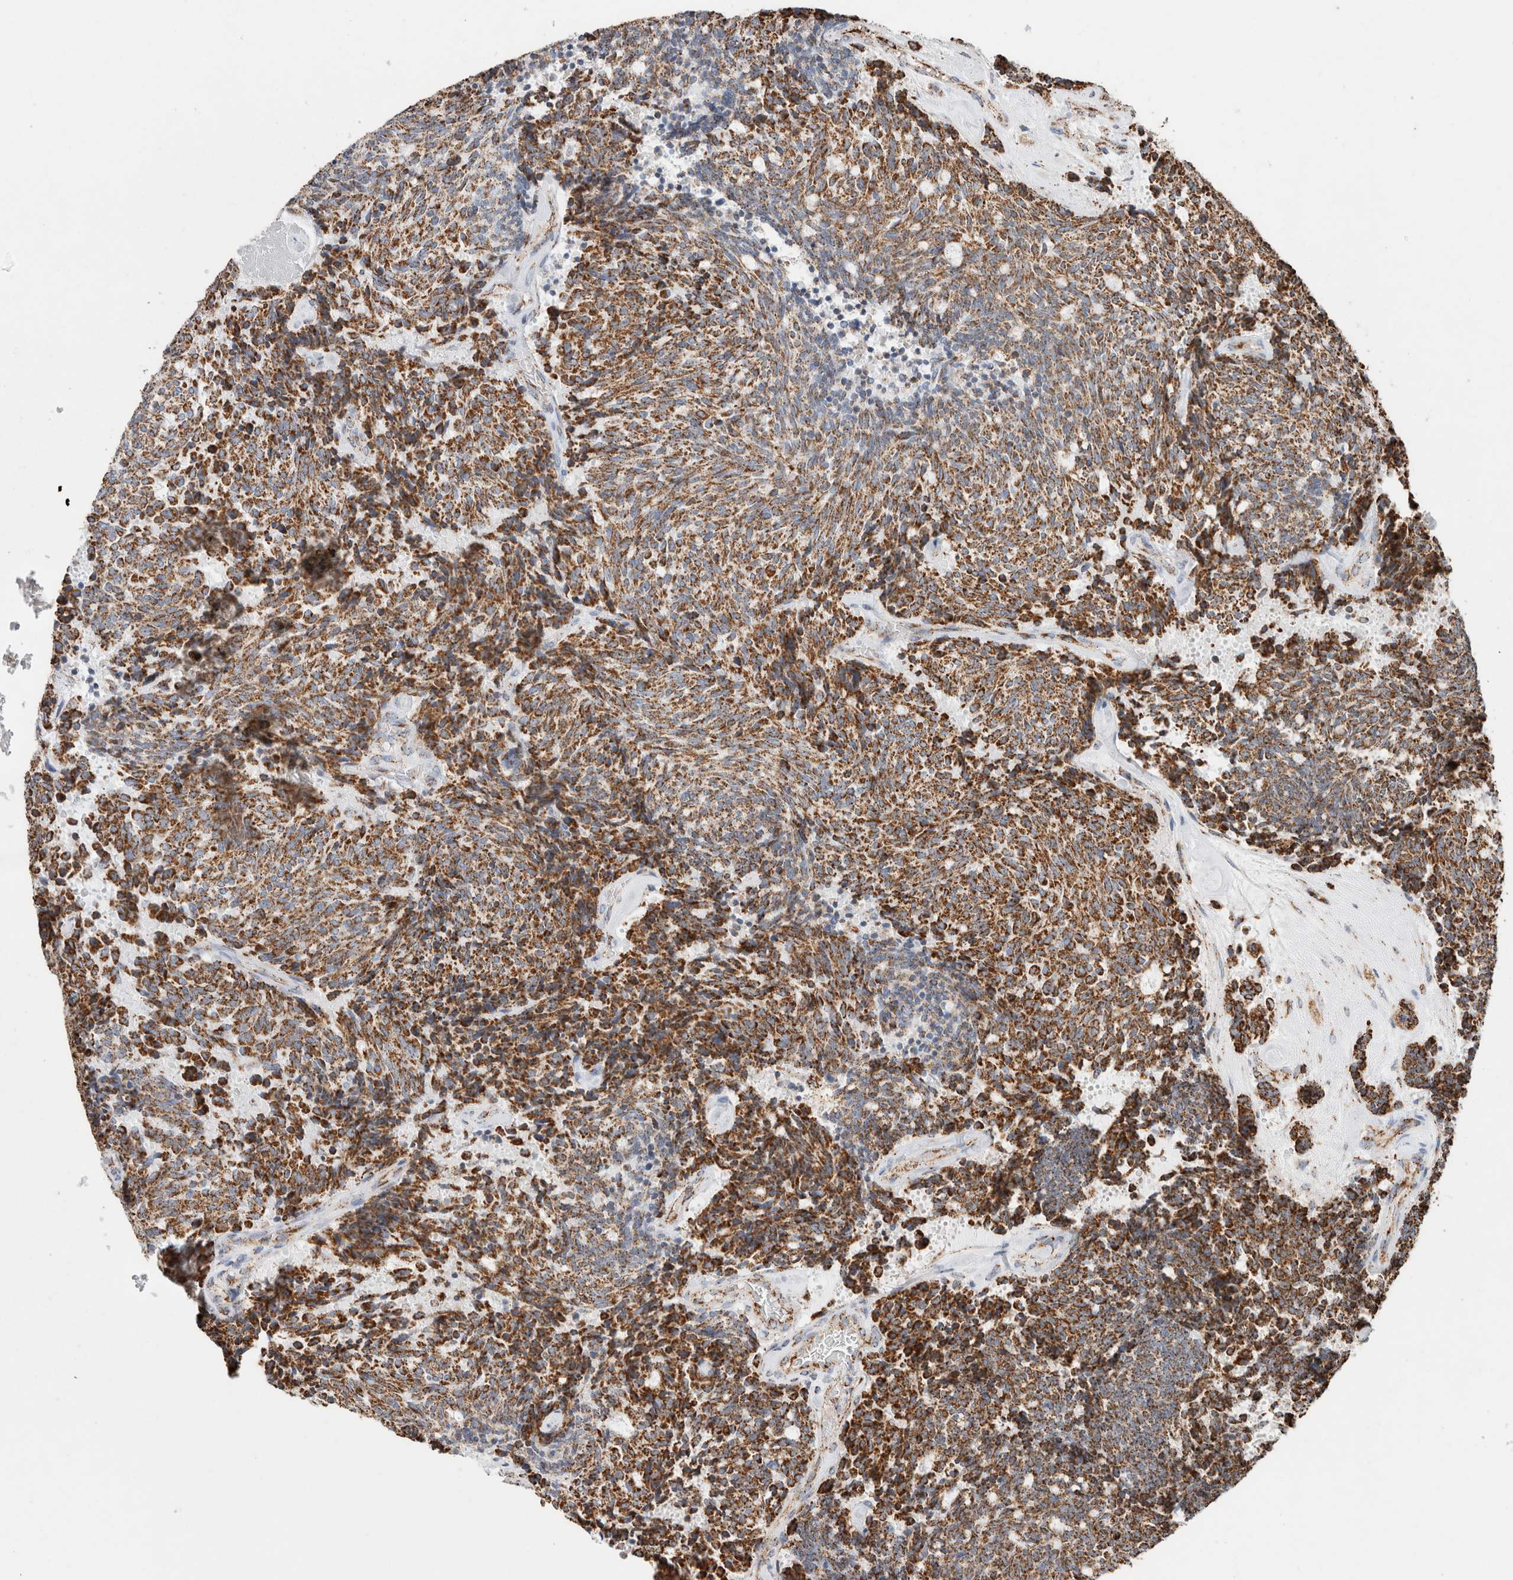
{"staining": {"intensity": "strong", "quantity": ">75%", "location": "cytoplasmic/membranous"}, "tissue": "carcinoid", "cell_type": "Tumor cells", "image_type": "cancer", "snomed": [{"axis": "morphology", "description": "Carcinoid, malignant, NOS"}, {"axis": "topography", "description": "Pancreas"}], "caption": "There is high levels of strong cytoplasmic/membranous expression in tumor cells of malignant carcinoid, as demonstrated by immunohistochemical staining (brown color).", "gene": "C1QBP", "patient": {"sex": "female", "age": 54}}